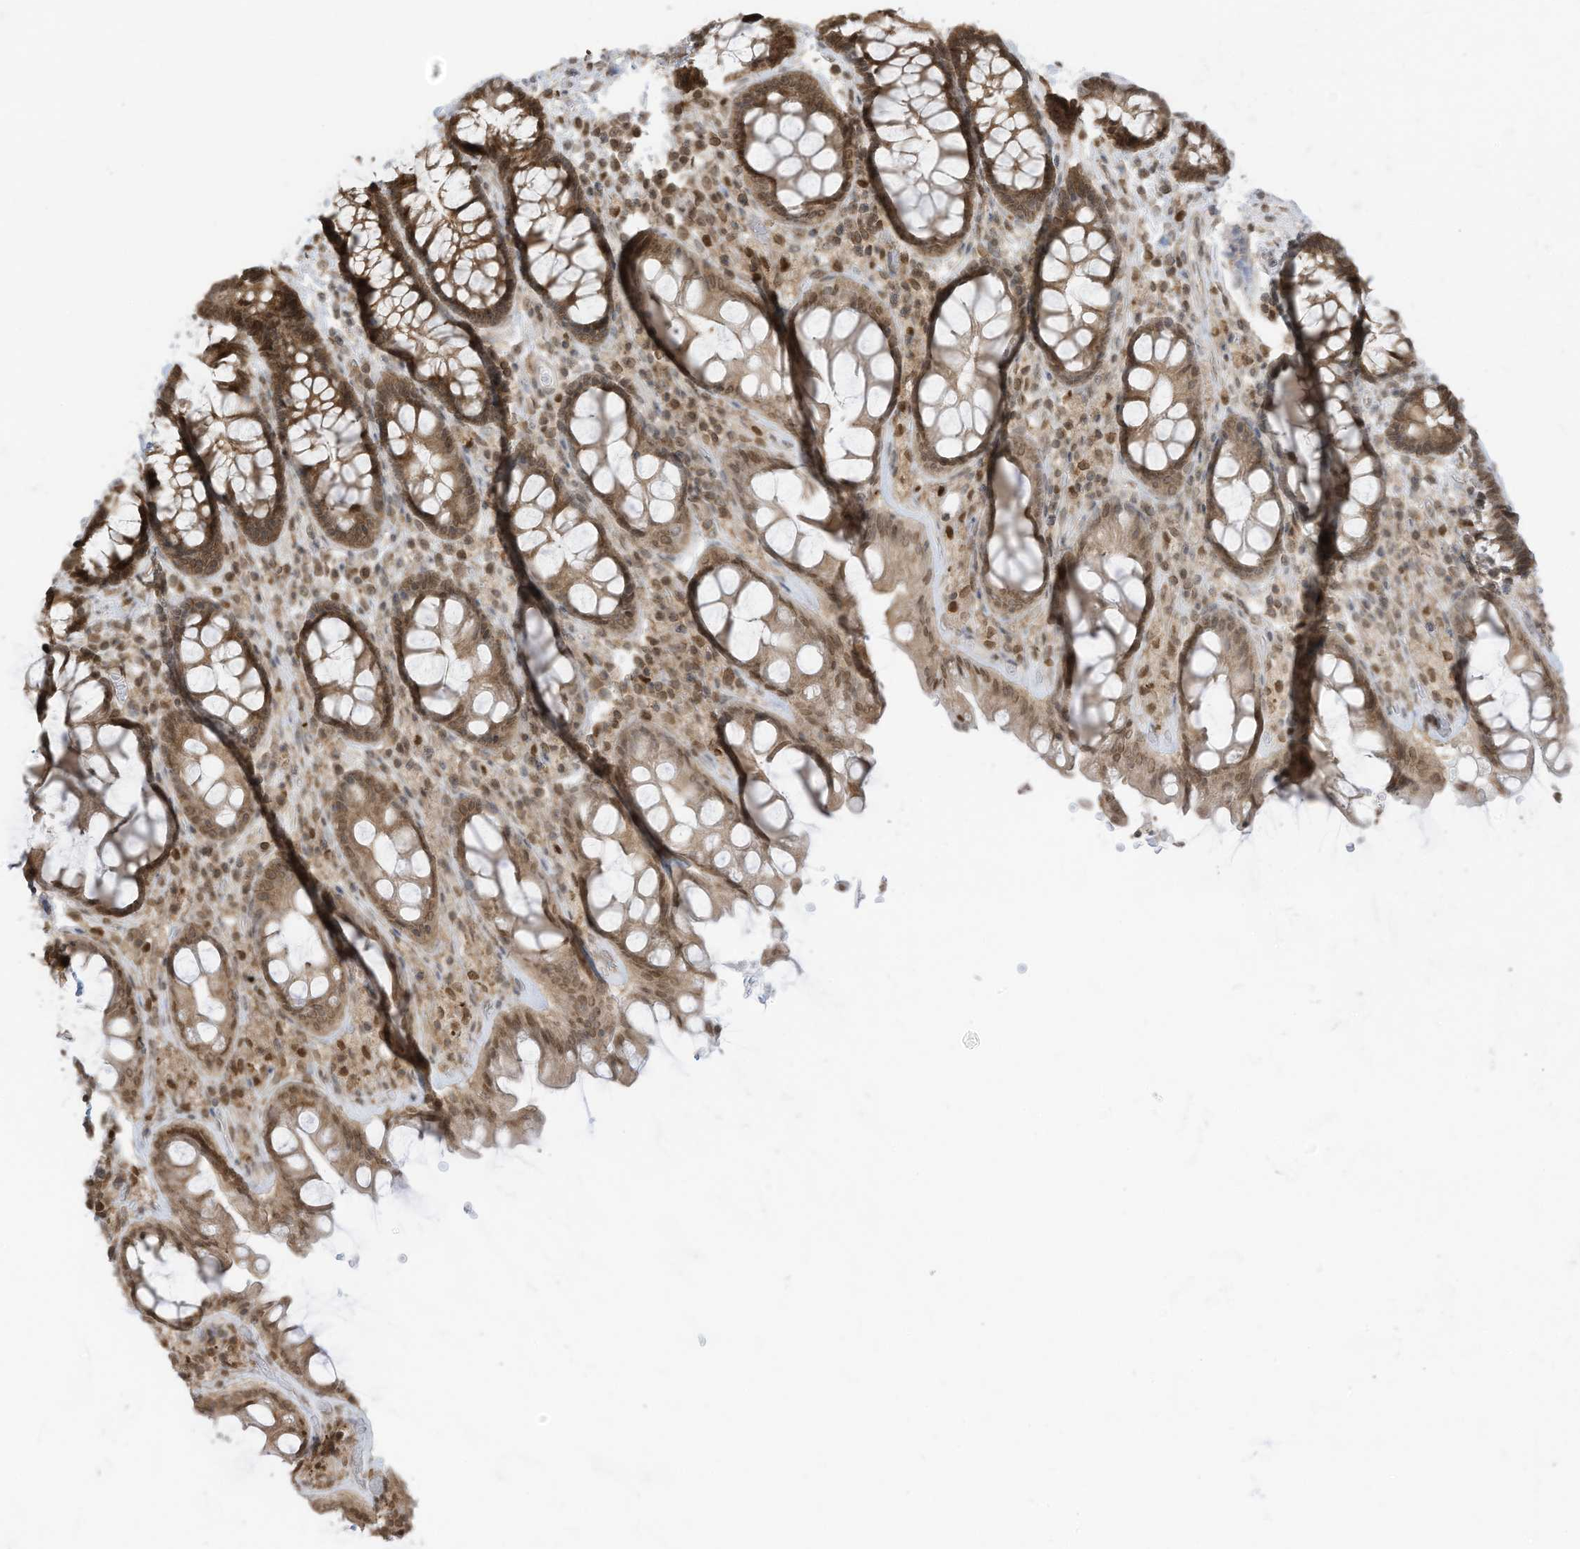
{"staining": {"intensity": "moderate", "quantity": ">75%", "location": "cytoplasmic/membranous,nuclear"}, "tissue": "rectum", "cell_type": "Glandular cells", "image_type": "normal", "snomed": [{"axis": "morphology", "description": "Normal tissue, NOS"}, {"axis": "topography", "description": "Rectum"}], "caption": "Unremarkable rectum demonstrates moderate cytoplasmic/membranous,nuclear positivity in about >75% of glandular cells (DAB (3,3'-diaminobenzidine) IHC, brown staining for protein, blue staining for nuclei)..", "gene": "KPNB1", "patient": {"sex": "male", "age": 64}}